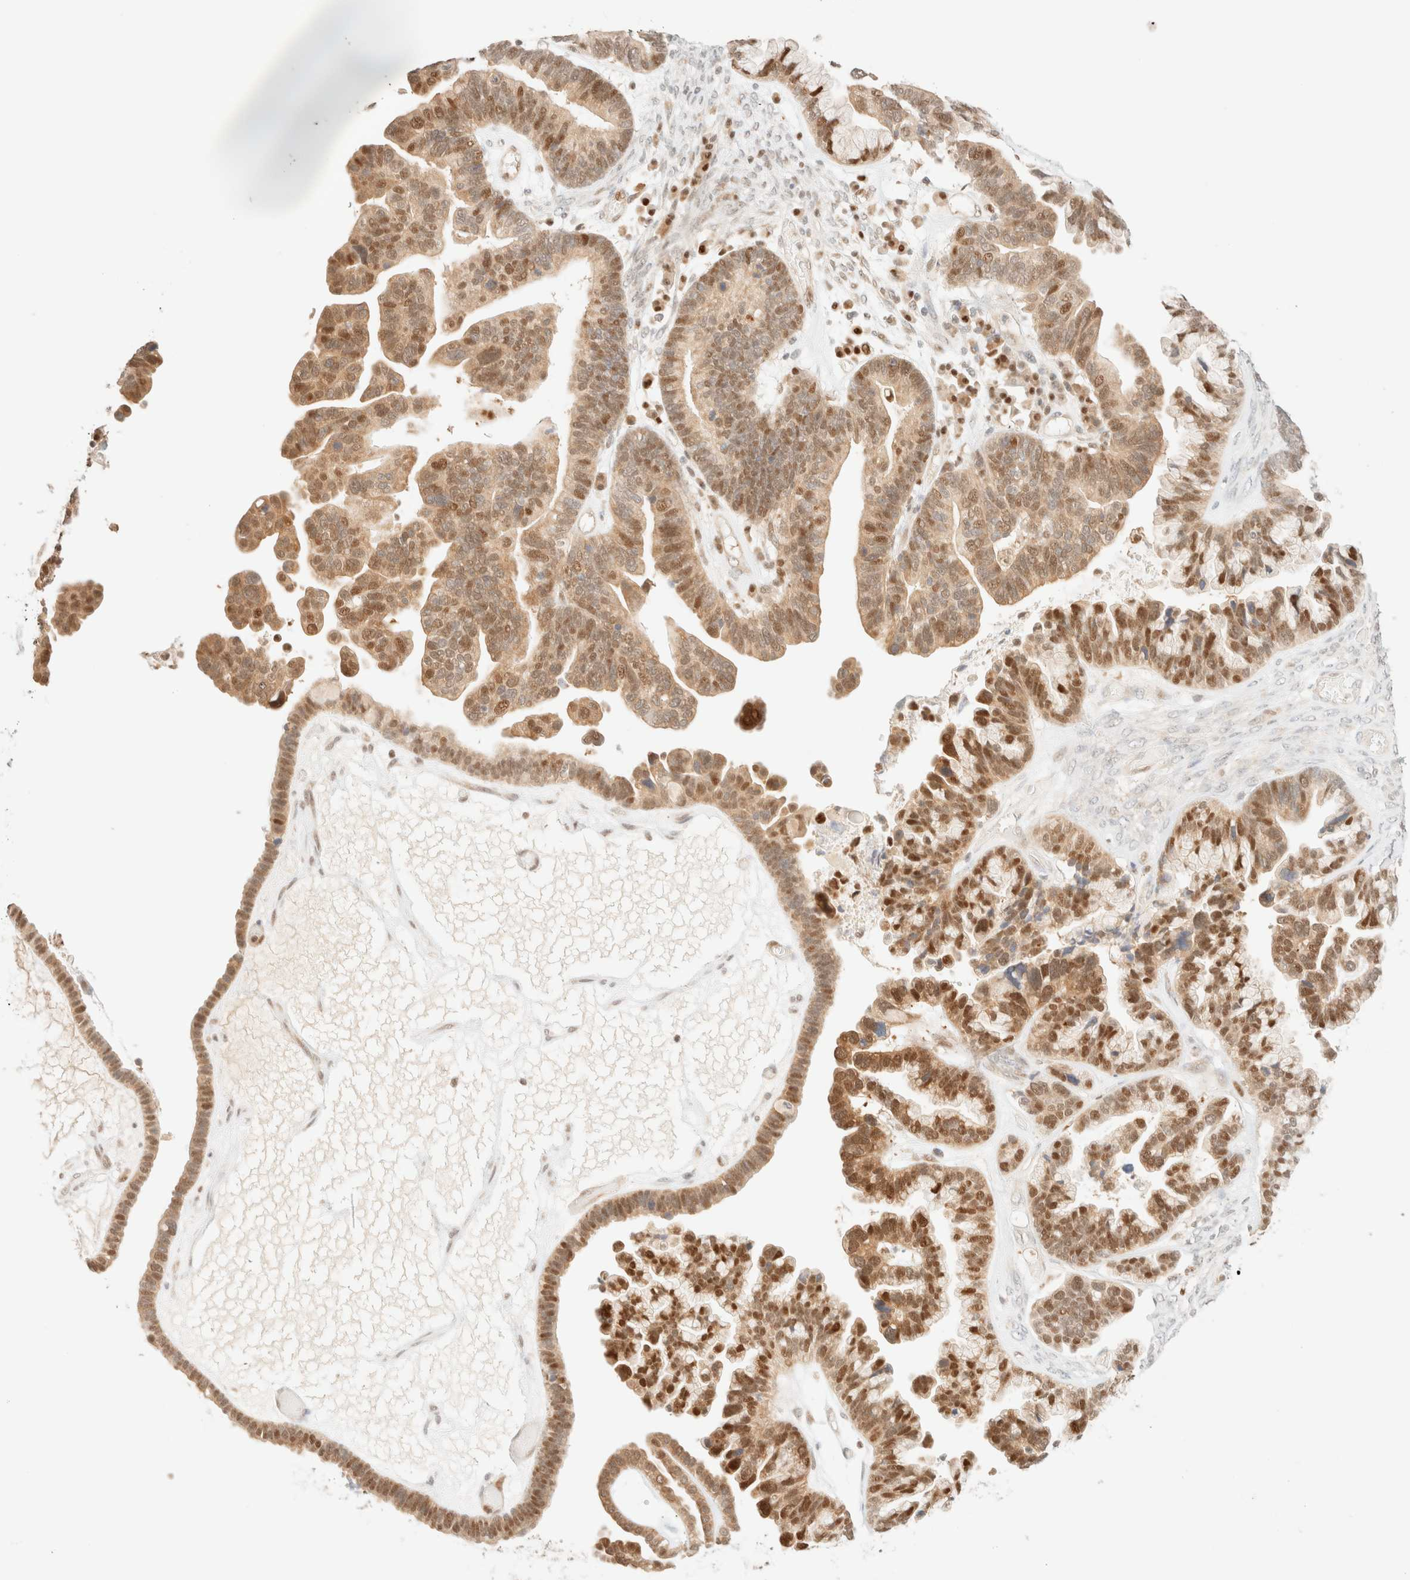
{"staining": {"intensity": "moderate", "quantity": ">75%", "location": "cytoplasmic/membranous,nuclear"}, "tissue": "ovarian cancer", "cell_type": "Tumor cells", "image_type": "cancer", "snomed": [{"axis": "morphology", "description": "Cystadenocarcinoma, serous, NOS"}, {"axis": "topography", "description": "Ovary"}], "caption": "This histopathology image reveals ovarian serous cystadenocarcinoma stained with immunohistochemistry (IHC) to label a protein in brown. The cytoplasmic/membranous and nuclear of tumor cells show moderate positivity for the protein. Nuclei are counter-stained blue.", "gene": "TSR1", "patient": {"sex": "female", "age": 56}}